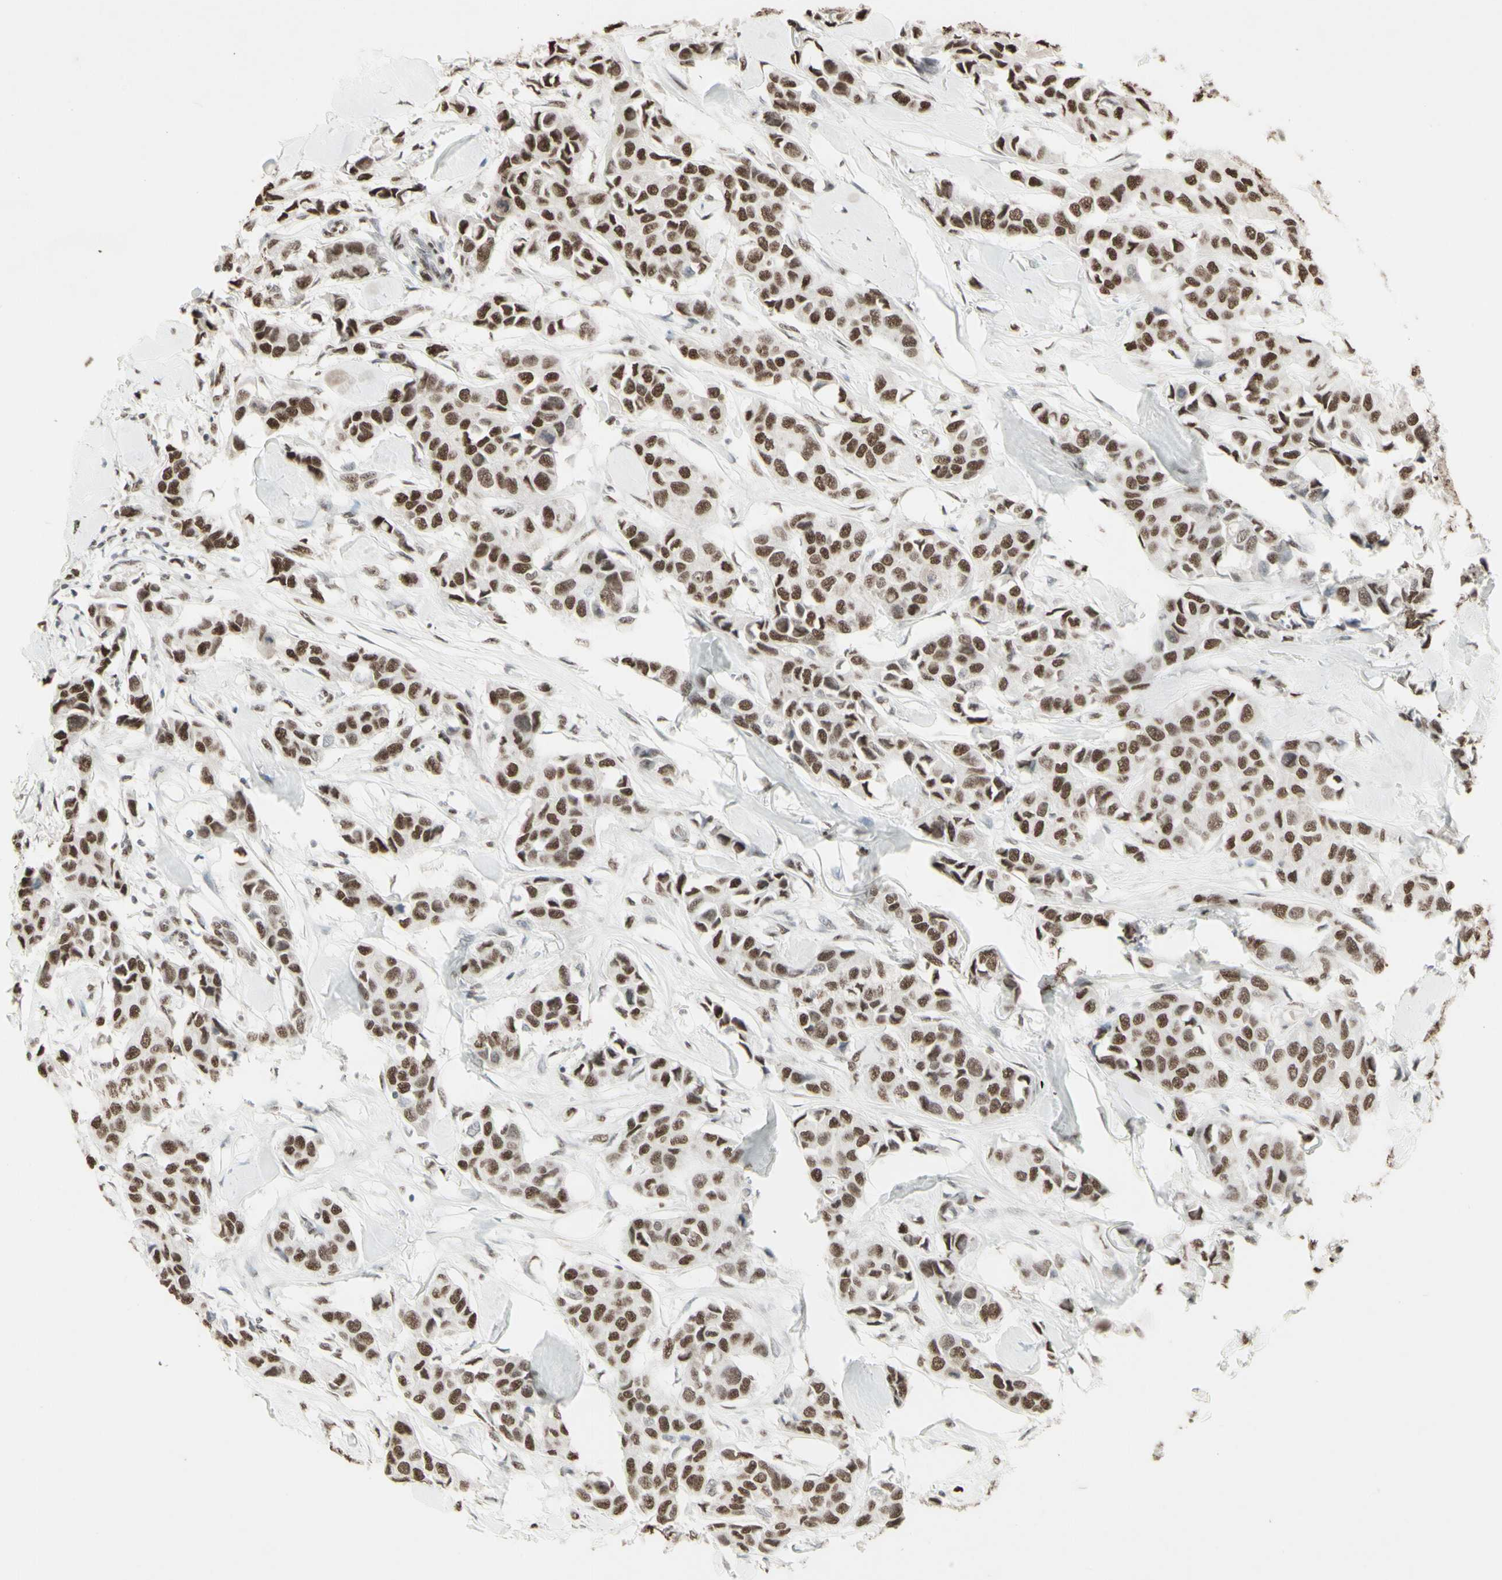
{"staining": {"intensity": "moderate", "quantity": ">75%", "location": "nuclear"}, "tissue": "breast cancer", "cell_type": "Tumor cells", "image_type": "cancer", "snomed": [{"axis": "morphology", "description": "Duct carcinoma"}, {"axis": "topography", "description": "Breast"}], "caption": "Moderate nuclear protein positivity is present in approximately >75% of tumor cells in invasive ductal carcinoma (breast). The protein is shown in brown color, while the nuclei are stained blue.", "gene": "TRIM28", "patient": {"sex": "female", "age": 80}}